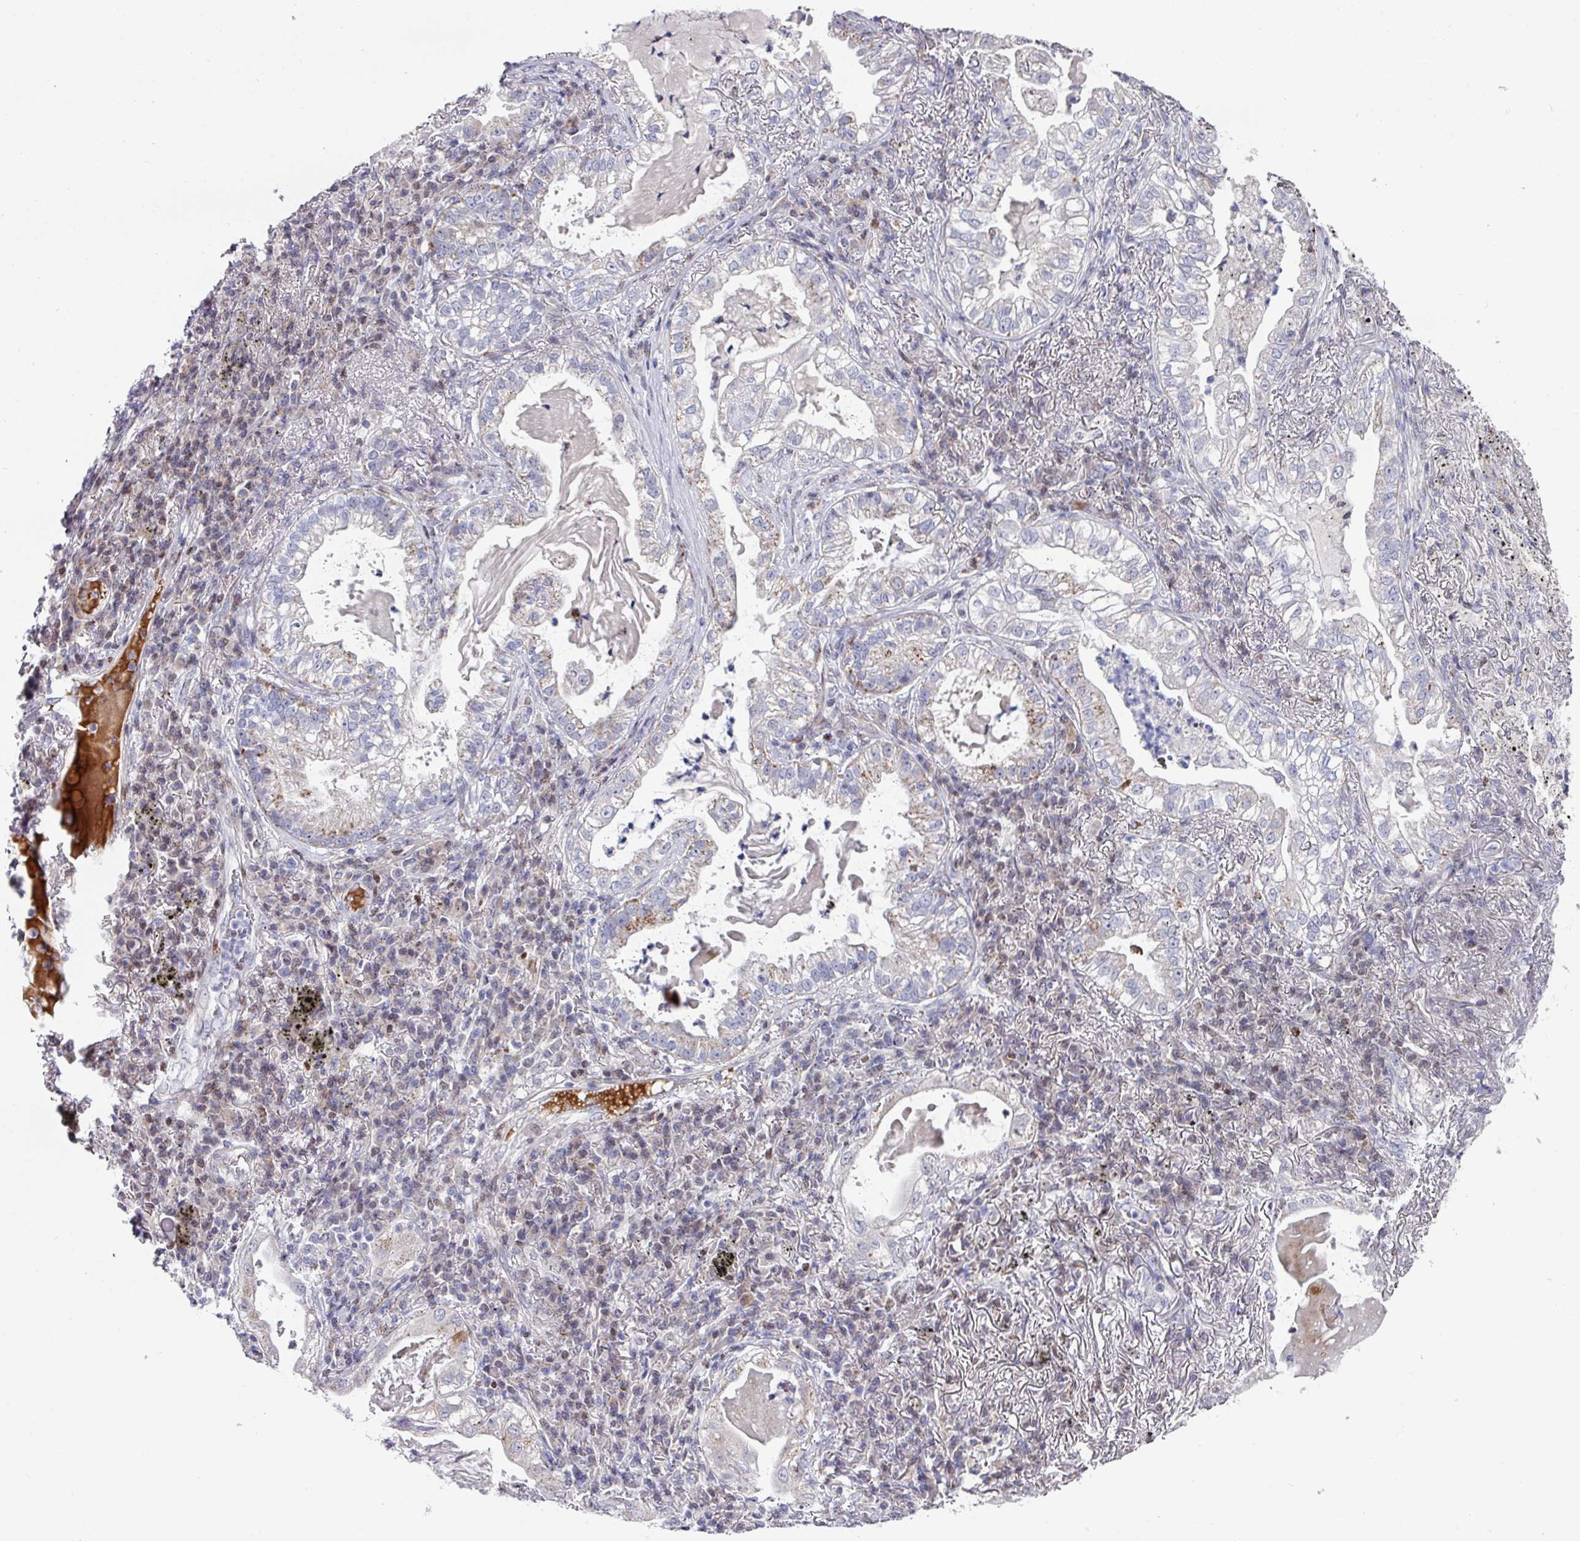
{"staining": {"intensity": "weak", "quantity": "<25%", "location": "cytoplasmic/membranous"}, "tissue": "lung cancer", "cell_type": "Tumor cells", "image_type": "cancer", "snomed": [{"axis": "morphology", "description": "Adenocarcinoma, NOS"}, {"axis": "topography", "description": "Lung"}], "caption": "IHC micrograph of neoplastic tissue: lung cancer stained with DAB reveals no significant protein expression in tumor cells.", "gene": "CBX7", "patient": {"sex": "female", "age": 73}}